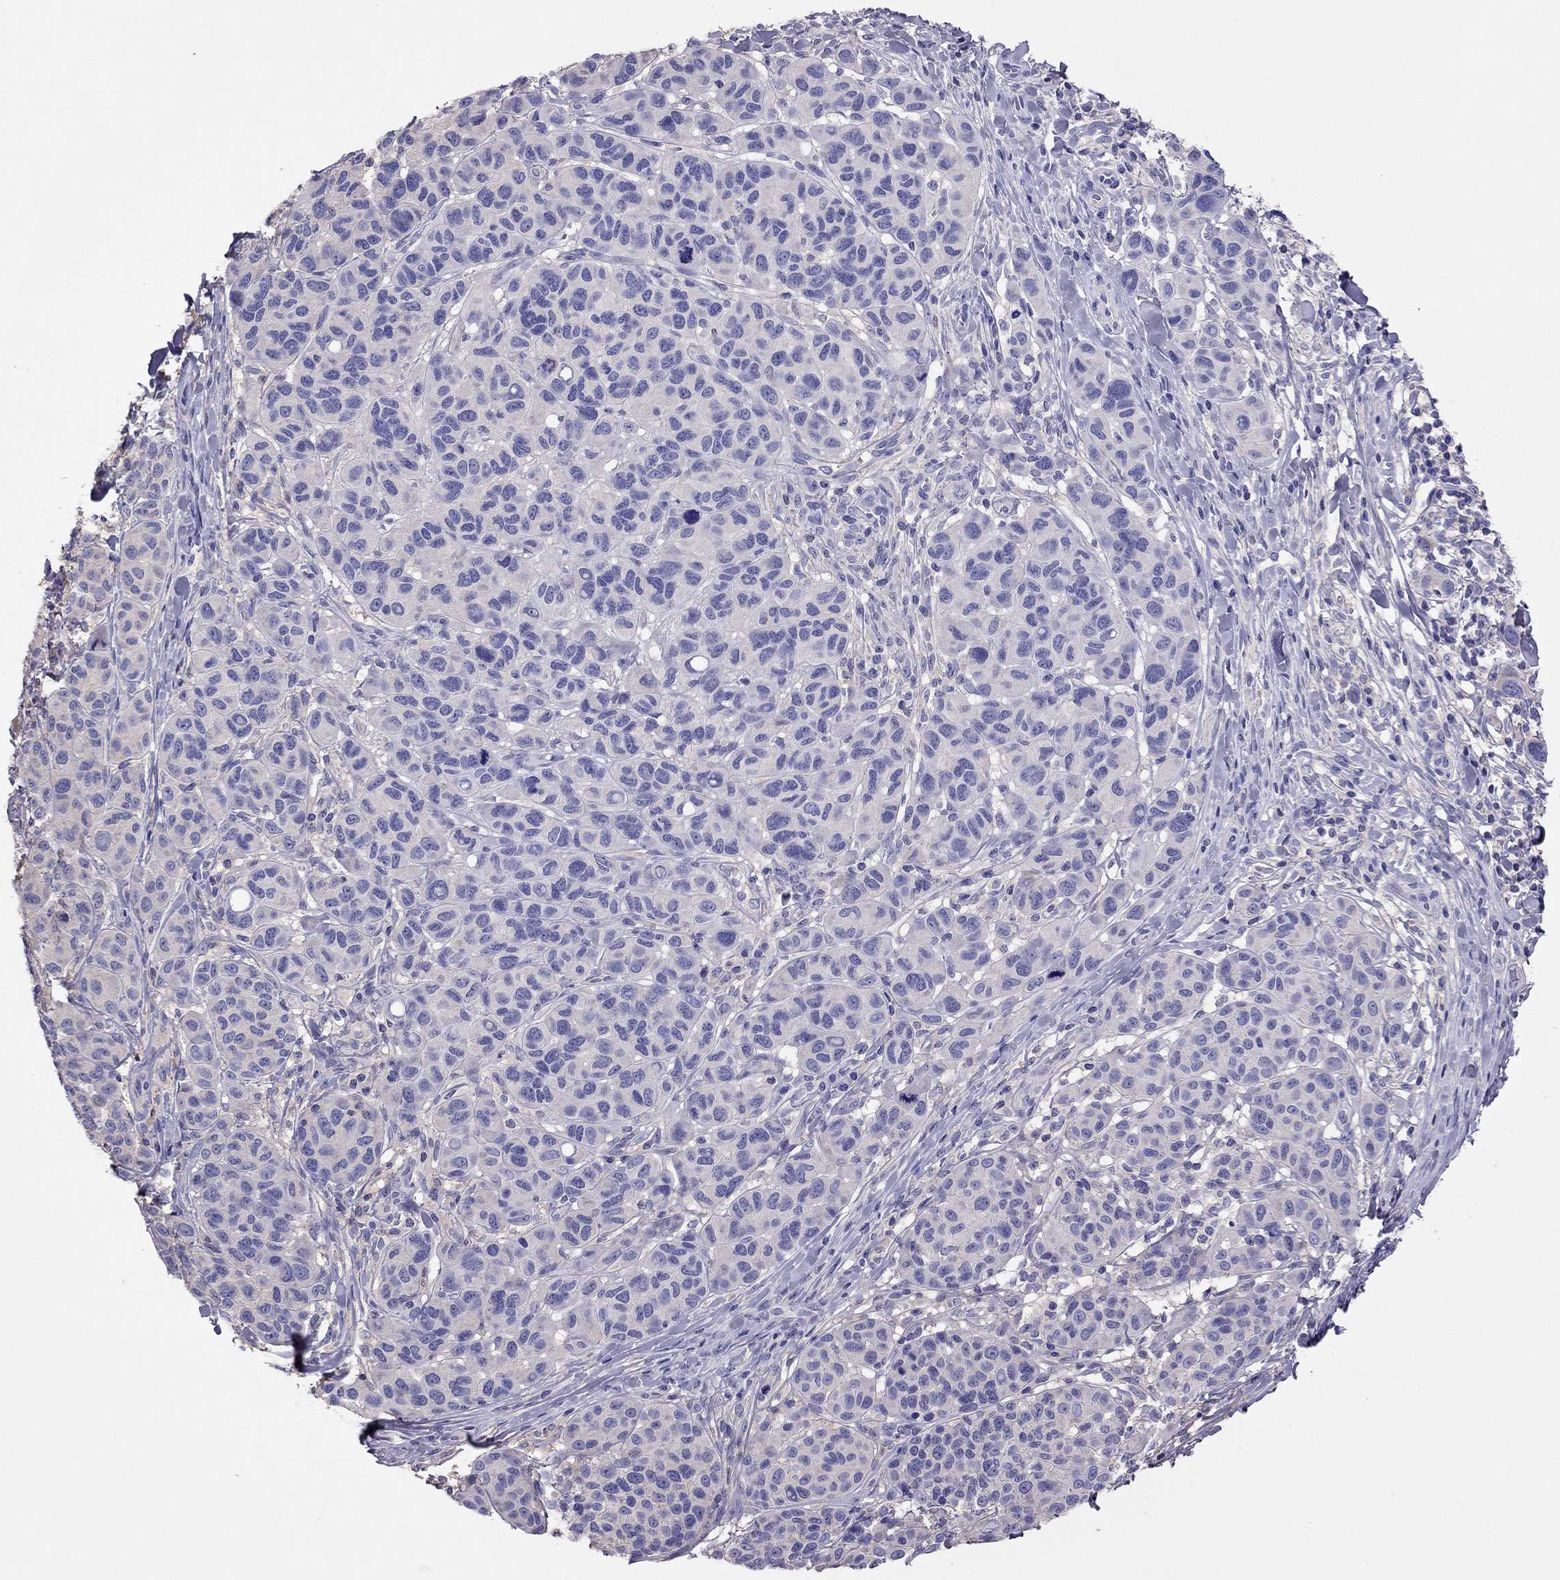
{"staining": {"intensity": "negative", "quantity": "none", "location": "none"}, "tissue": "melanoma", "cell_type": "Tumor cells", "image_type": "cancer", "snomed": [{"axis": "morphology", "description": "Malignant melanoma, NOS"}, {"axis": "topography", "description": "Skin"}], "caption": "Immunohistochemistry micrograph of human malignant melanoma stained for a protein (brown), which exhibits no staining in tumor cells. Nuclei are stained in blue.", "gene": "TEX22", "patient": {"sex": "male", "age": 79}}